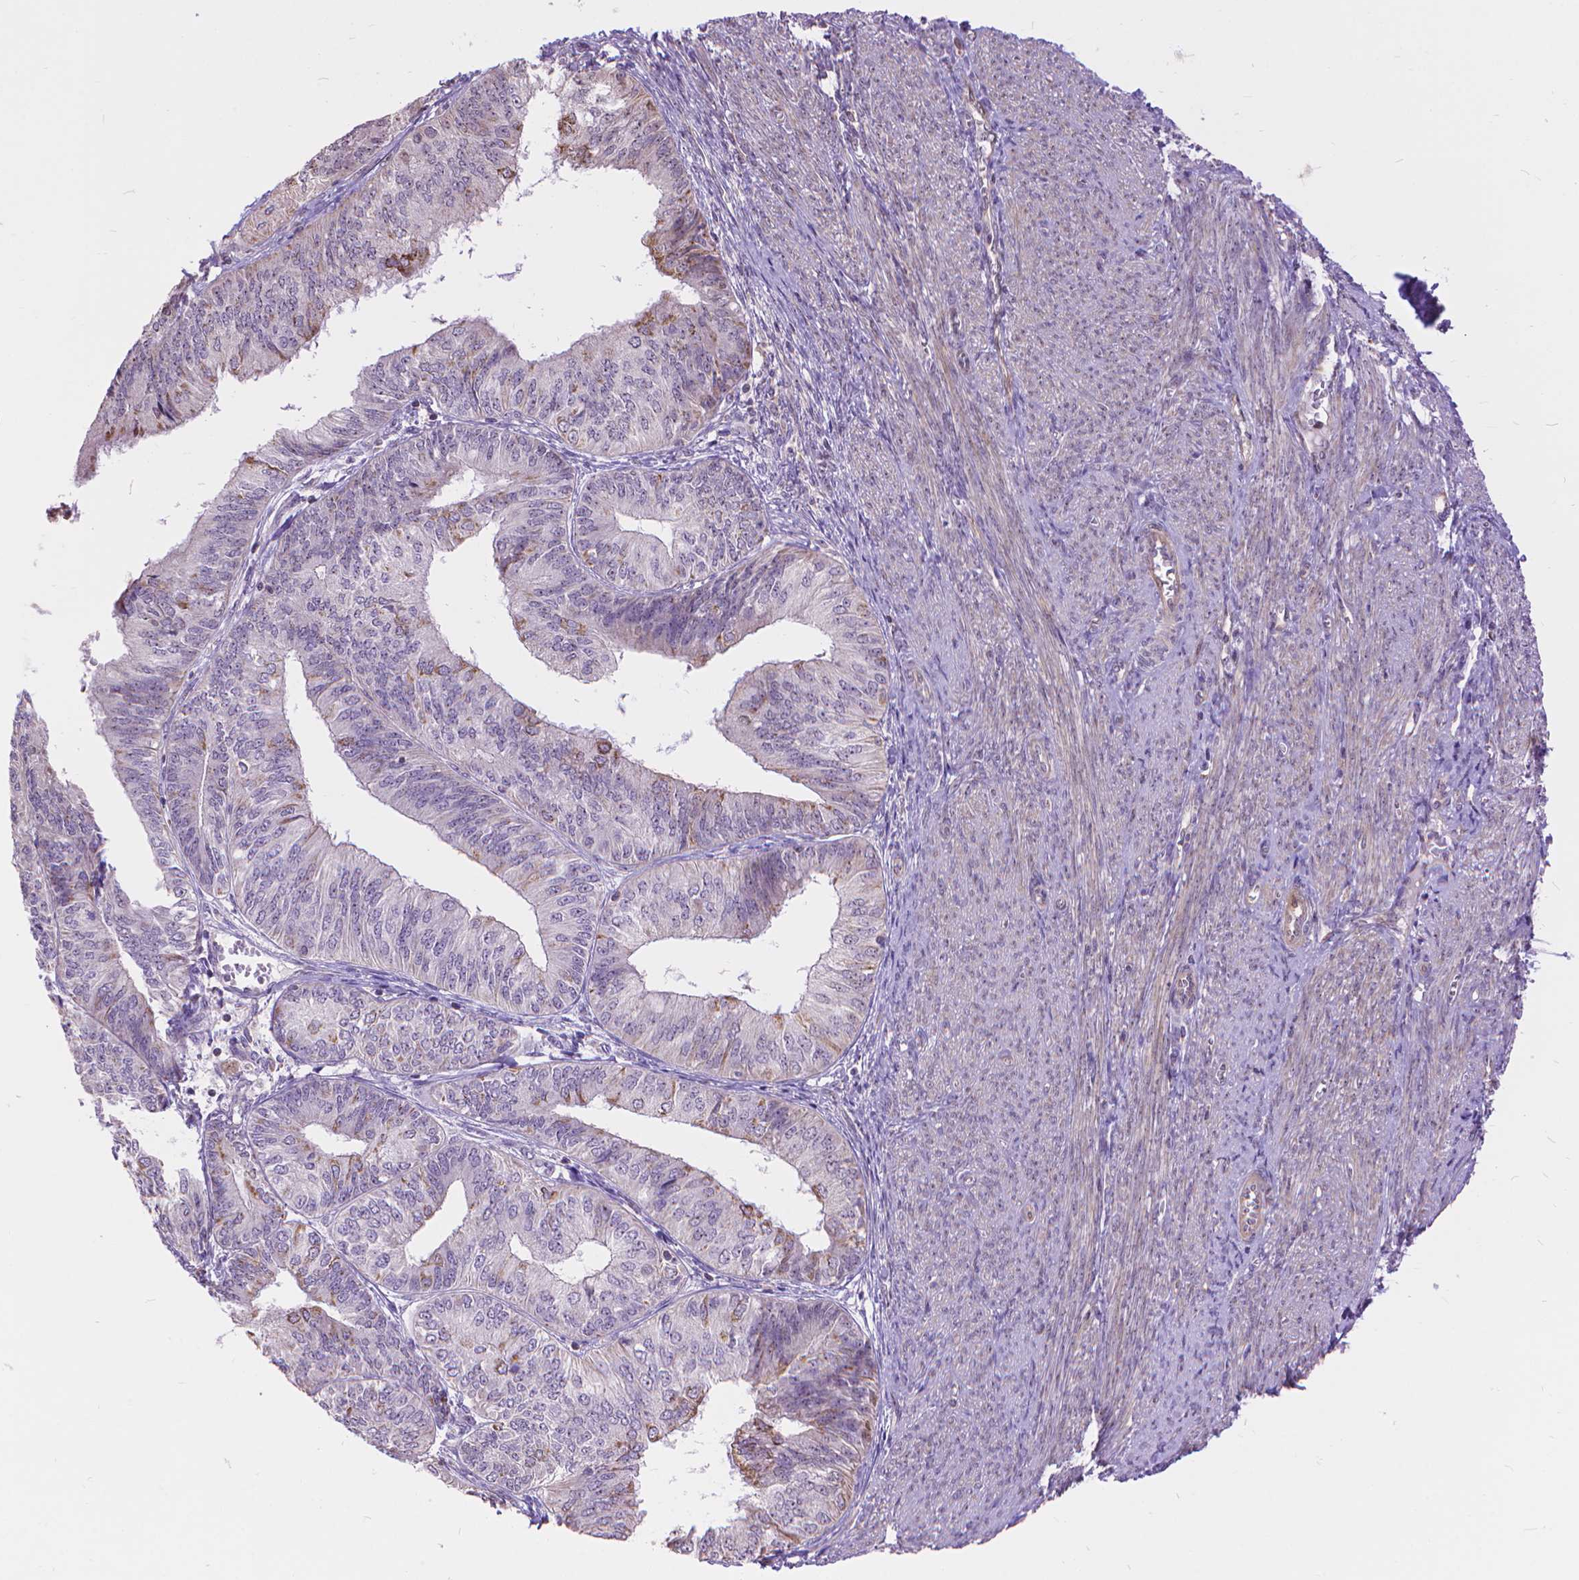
{"staining": {"intensity": "negative", "quantity": "none", "location": "none"}, "tissue": "endometrial cancer", "cell_type": "Tumor cells", "image_type": "cancer", "snomed": [{"axis": "morphology", "description": "Adenocarcinoma, NOS"}, {"axis": "topography", "description": "Endometrium"}], "caption": "There is no significant expression in tumor cells of endometrial cancer.", "gene": "TMEM135", "patient": {"sex": "female", "age": 58}}